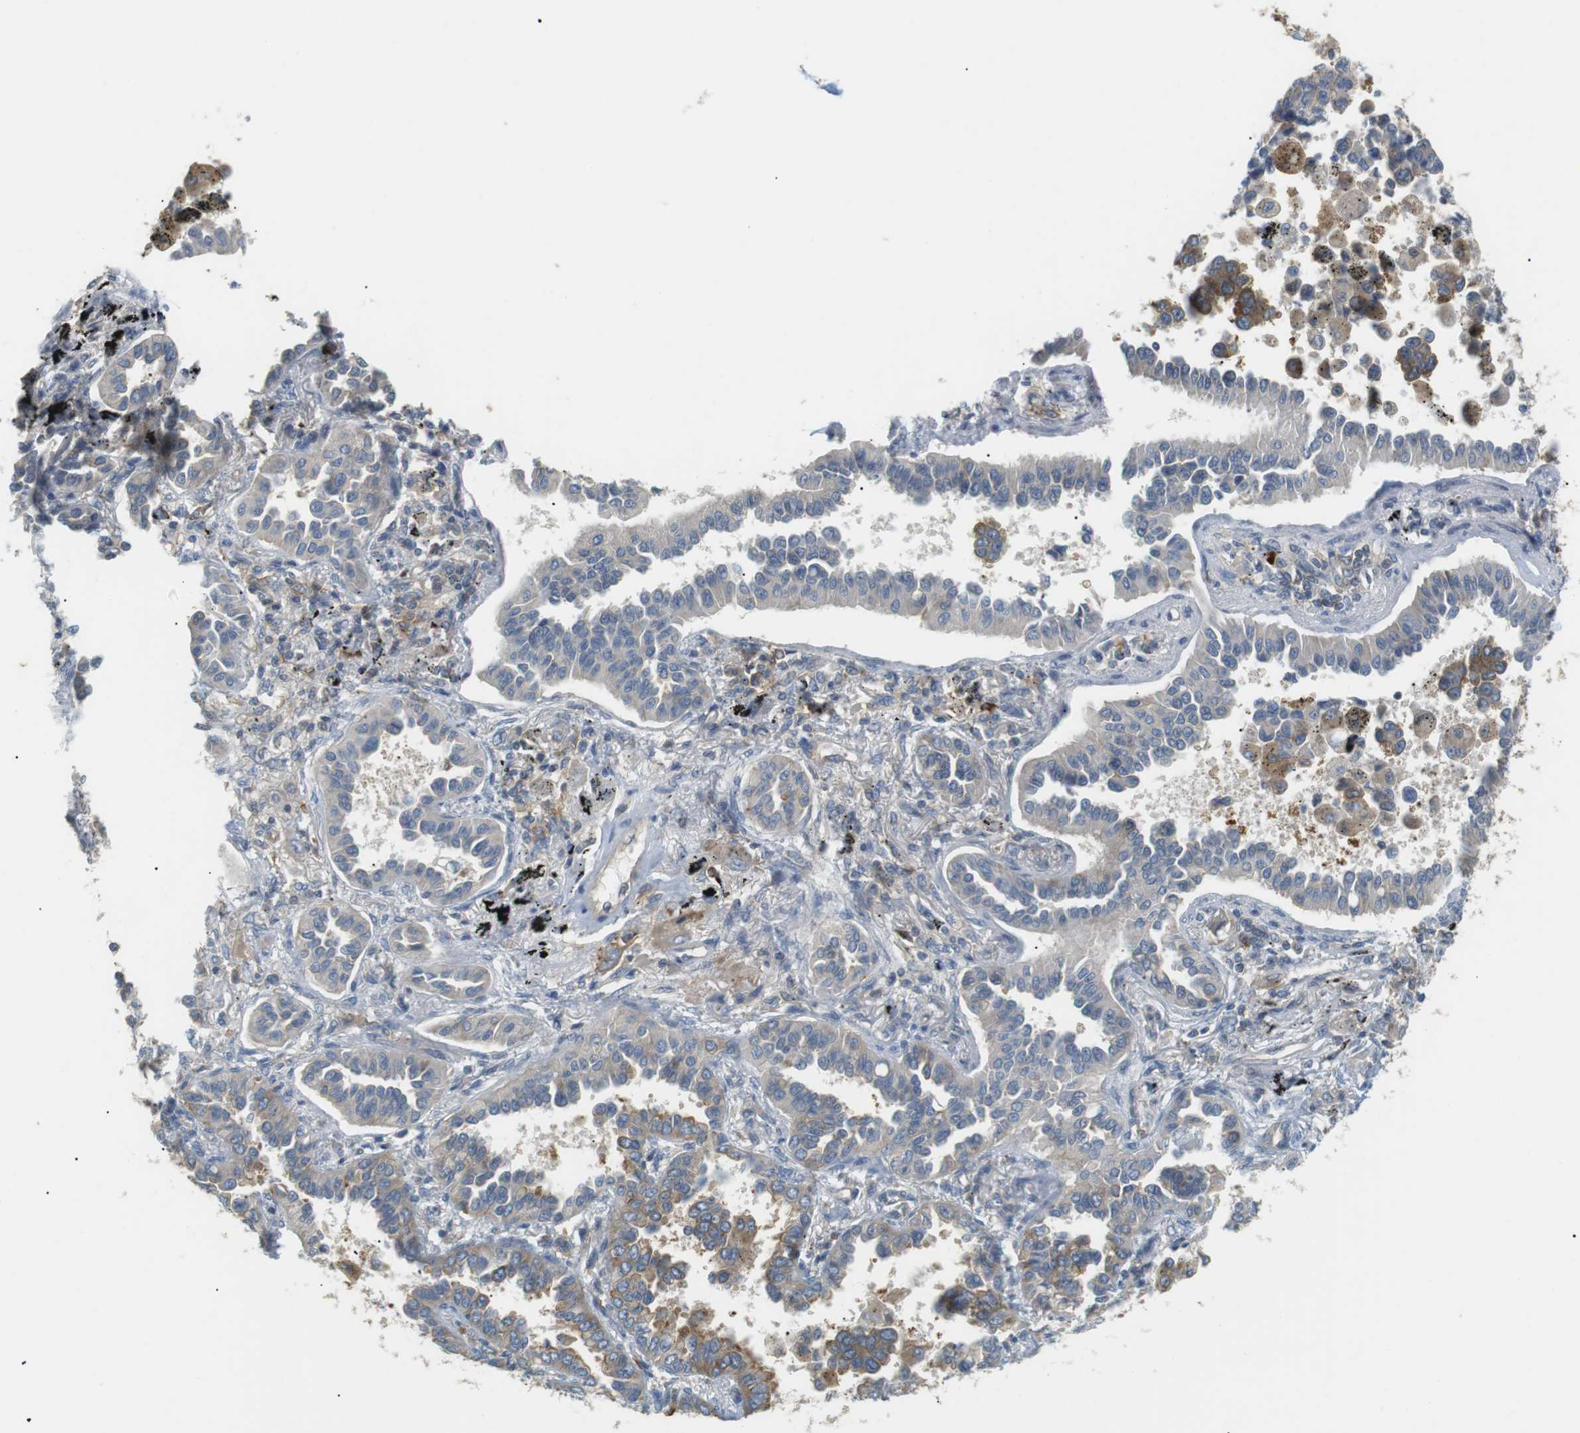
{"staining": {"intensity": "moderate", "quantity": "25%-75%", "location": "cytoplasmic/membranous"}, "tissue": "lung cancer", "cell_type": "Tumor cells", "image_type": "cancer", "snomed": [{"axis": "morphology", "description": "Normal tissue, NOS"}, {"axis": "morphology", "description": "Adenocarcinoma, NOS"}, {"axis": "topography", "description": "Lung"}], "caption": "The immunohistochemical stain labels moderate cytoplasmic/membranous staining in tumor cells of lung cancer tissue.", "gene": "TMEM200A", "patient": {"sex": "male", "age": 59}}